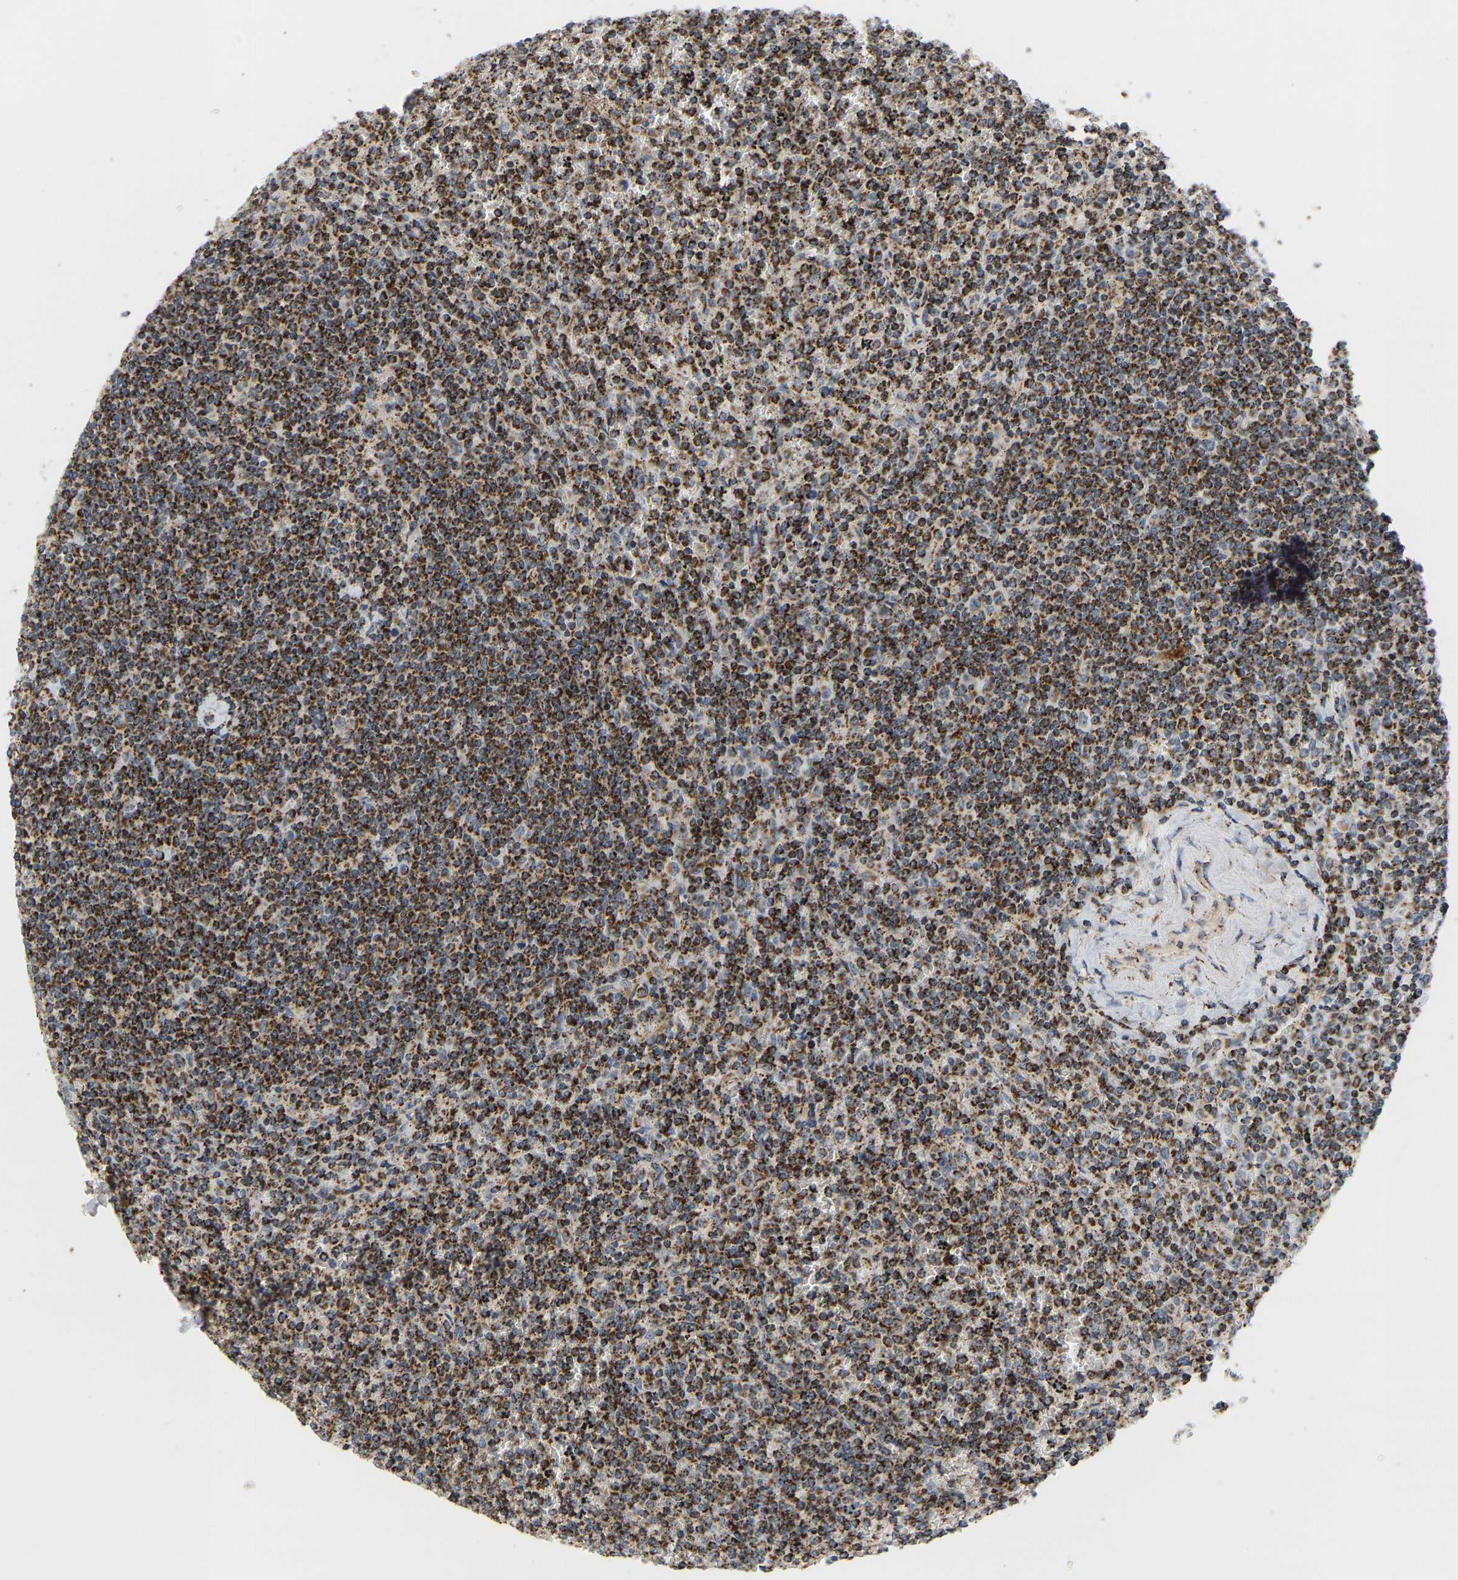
{"staining": {"intensity": "strong", "quantity": ">75%", "location": "cytoplasmic/membranous"}, "tissue": "lymphoma", "cell_type": "Tumor cells", "image_type": "cancer", "snomed": [{"axis": "morphology", "description": "Malignant lymphoma, non-Hodgkin's type, Low grade"}, {"axis": "topography", "description": "Spleen"}], "caption": "Immunohistochemistry (IHC) micrograph of human lymphoma stained for a protein (brown), which displays high levels of strong cytoplasmic/membranous expression in approximately >75% of tumor cells.", "gene": "GPSM2", "patient": {"sex": "female", "age": 19}}